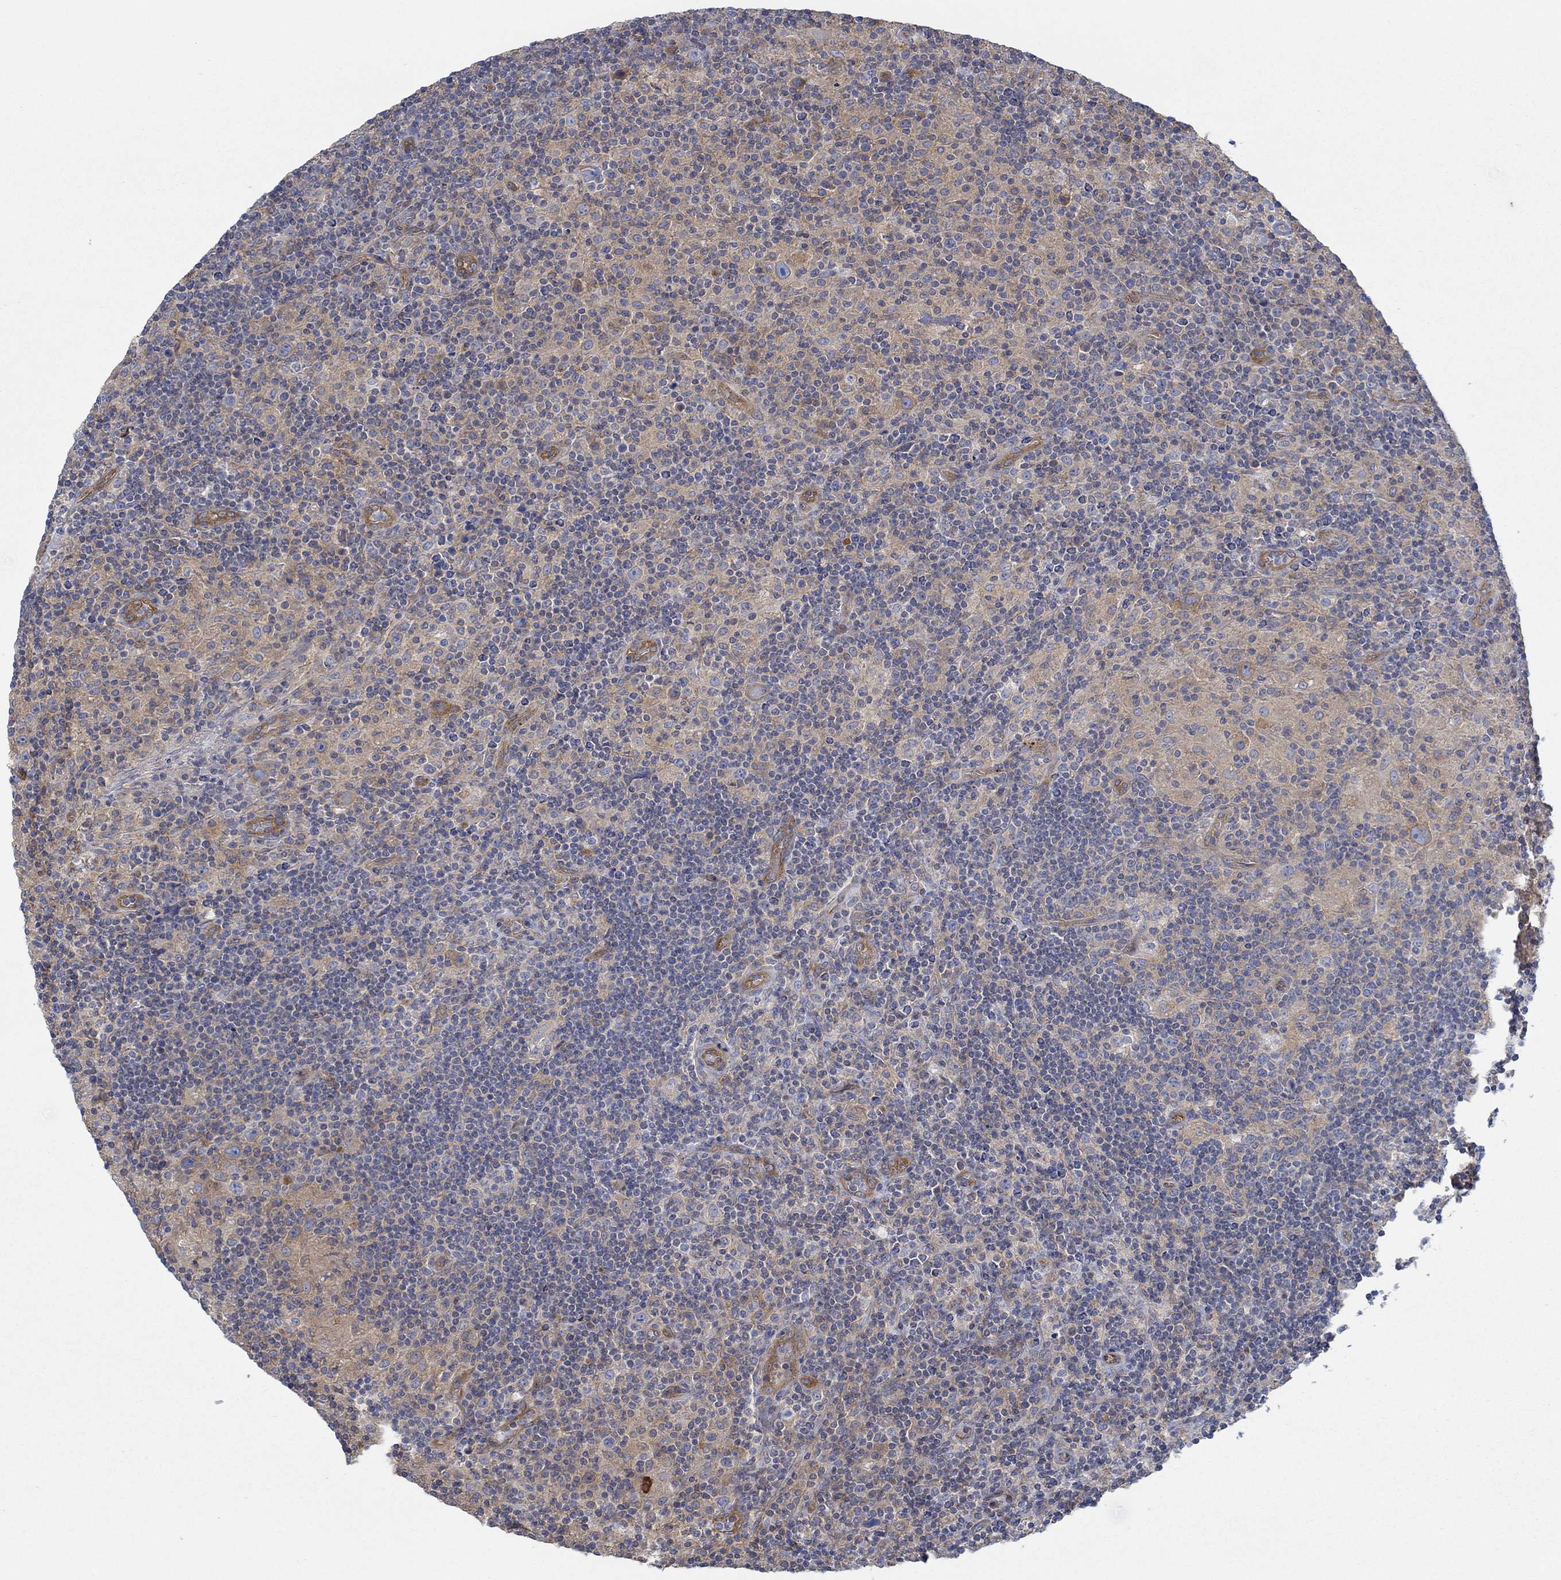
{"staining": {"intensity": "weak", "quantity": "<25%", "location": "cytoplasmic/membranous"}, "tissue": "lymphoma", "cell_type": "Tumor cells", "image_type": "cancer", "snomed": [{"axis": "morphology", "description": "Hodgkin's disease, NOS"}, {"axis": "topography", "description": "Lymph node"}], "caption": "Immunohistochemistry histopathology image of neoplastic tissue: lymphoma stained with DAB exhibits no significant protein expression in tumor cells.", "gene": "SPAG9", "patient": {"sex": "male", "age": 70}}